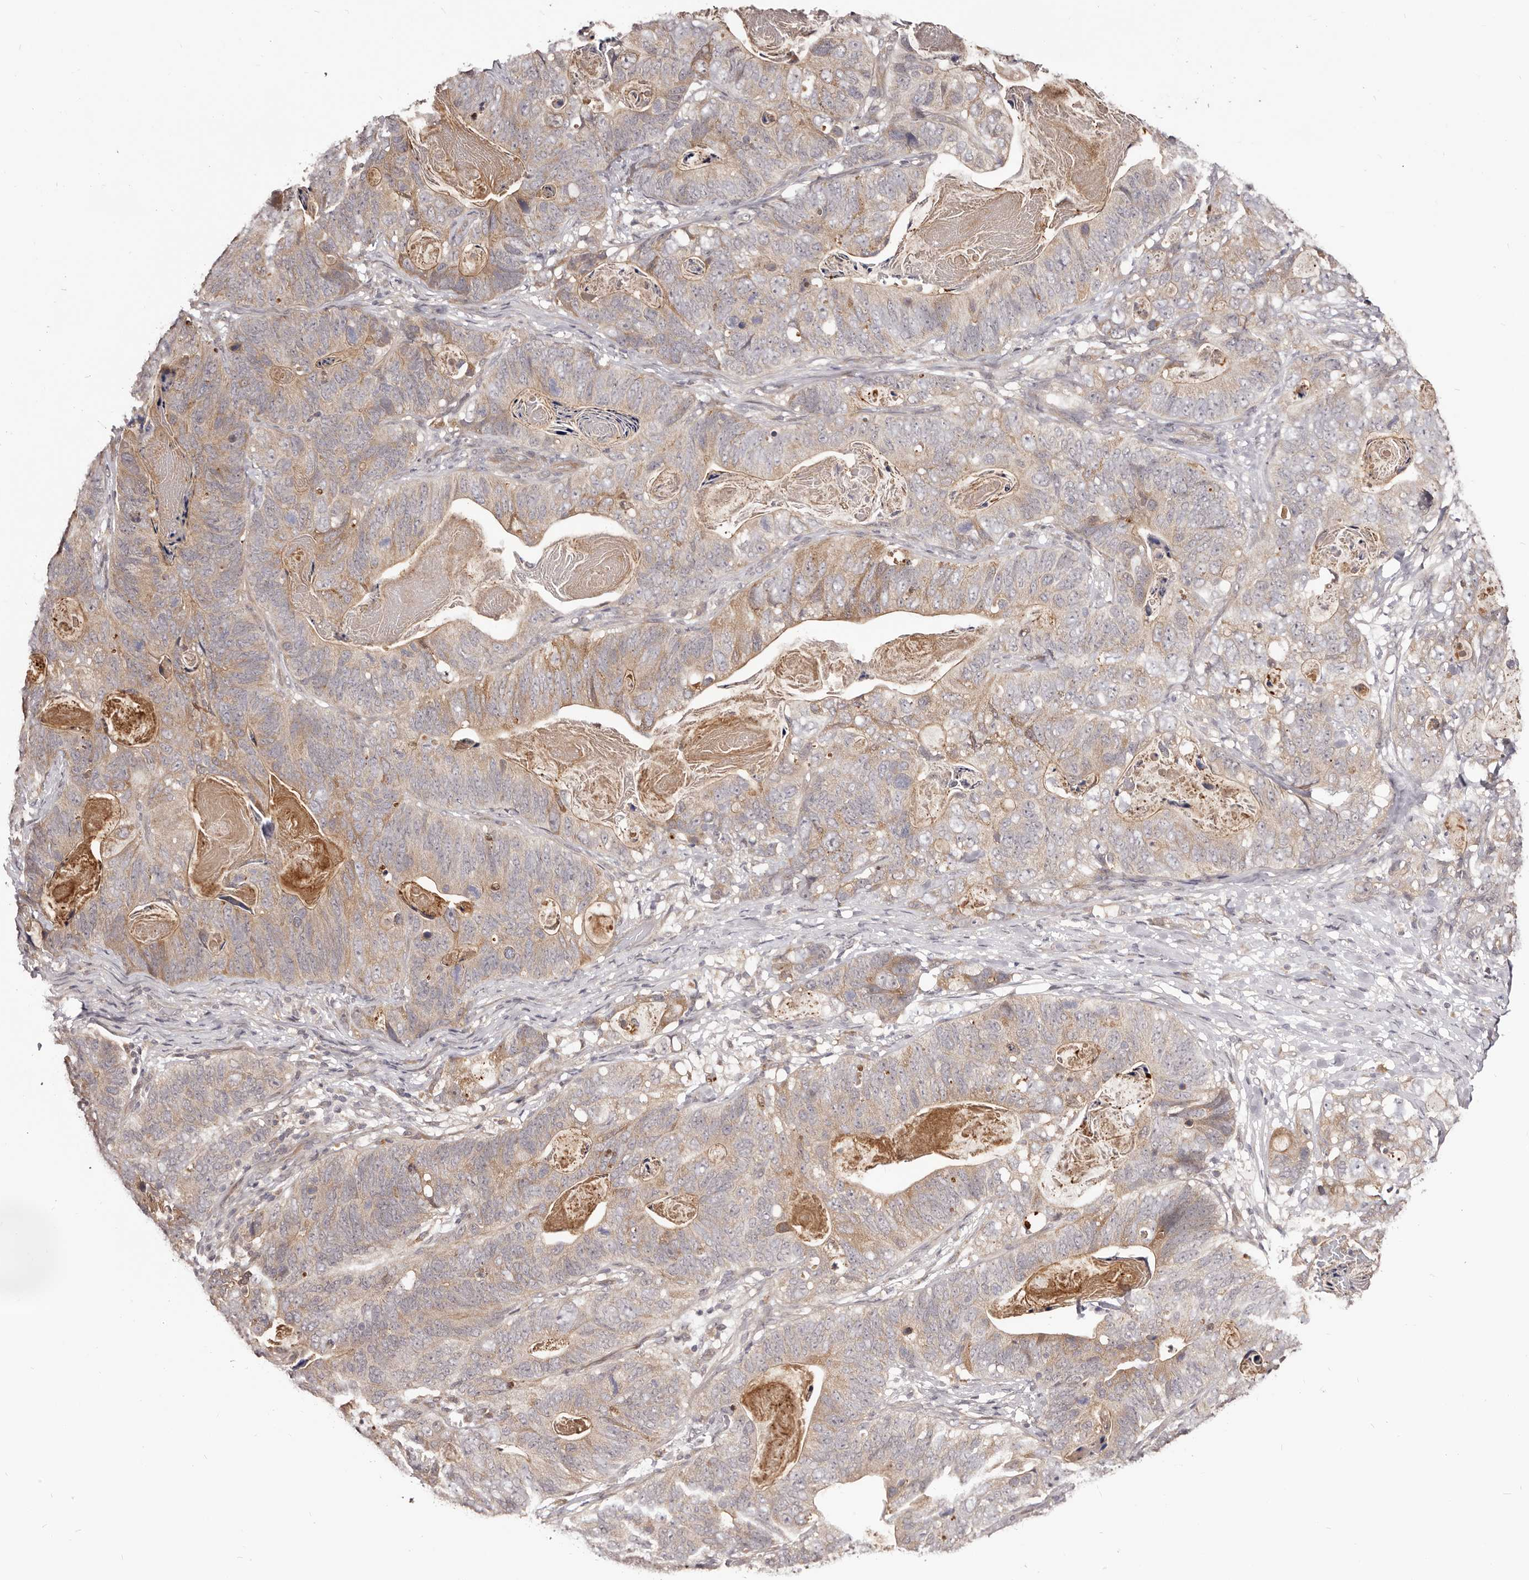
{"staining": {"intensity": "weak", "quantity": "25%-75%", "location": "cytoplasmic/membranous"}, "tissue": "stomach cancer", "cell_type": "Tumor cells", "image_type": "cancer", "snomed": [{"axis": "morphology", "description": "Normal tissue, NOS"}, {"axis": "morphology", "description": "Adenocarcinoma, NOS"}, {"axis": "topography", "description": "Stomach"}], "caption": "Stomach adenocarcinoma stained with a brown dye exhibits weak cytoplasmic/membranous positive staining in about 25%-75% of tumor cells.", "gene": "MDP1", "patient": {"sex": "female", "age": 89}}